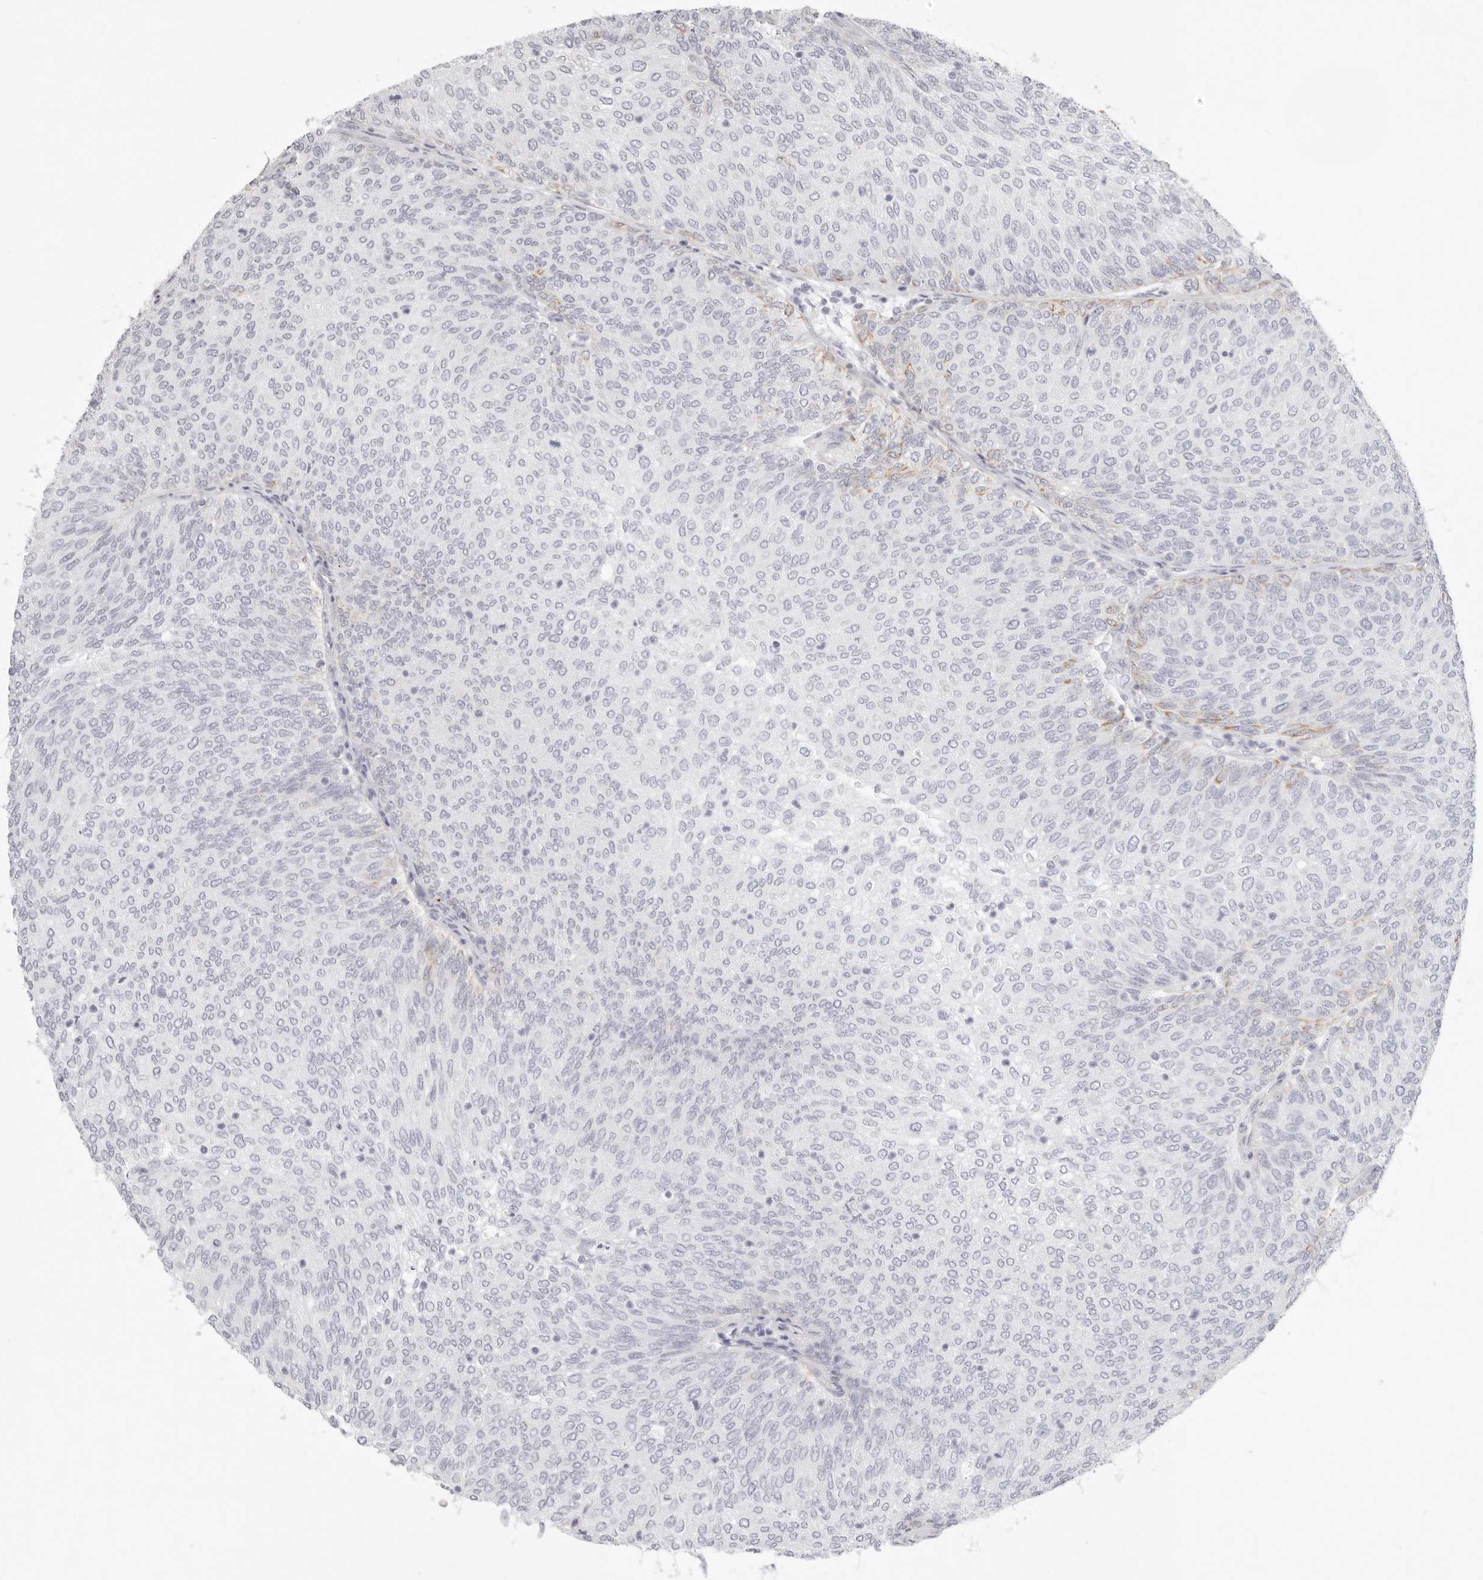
{"staining": {"intensity": "moderate", "quantity": "<25%", "location": "cytoplasmic/membranous"}, "tissue": "urothelial cancer", "cell_type": "Tumor cells", "image_type": "cancer", "snomed": [{"axis": "morphology", "description": "Urothelial carcinoma, Low grade"}, {"axis": "topography", "description": "Urinary bladder"}], "caption": "Tumor cells reveal low levels of moderate cytoplasmic/membranous positivity in approximately <25% of cells in human low-grade urothelial carcinoma.", "gene": "RXFP1", "patient": {"sex": "female", "age": 79}}